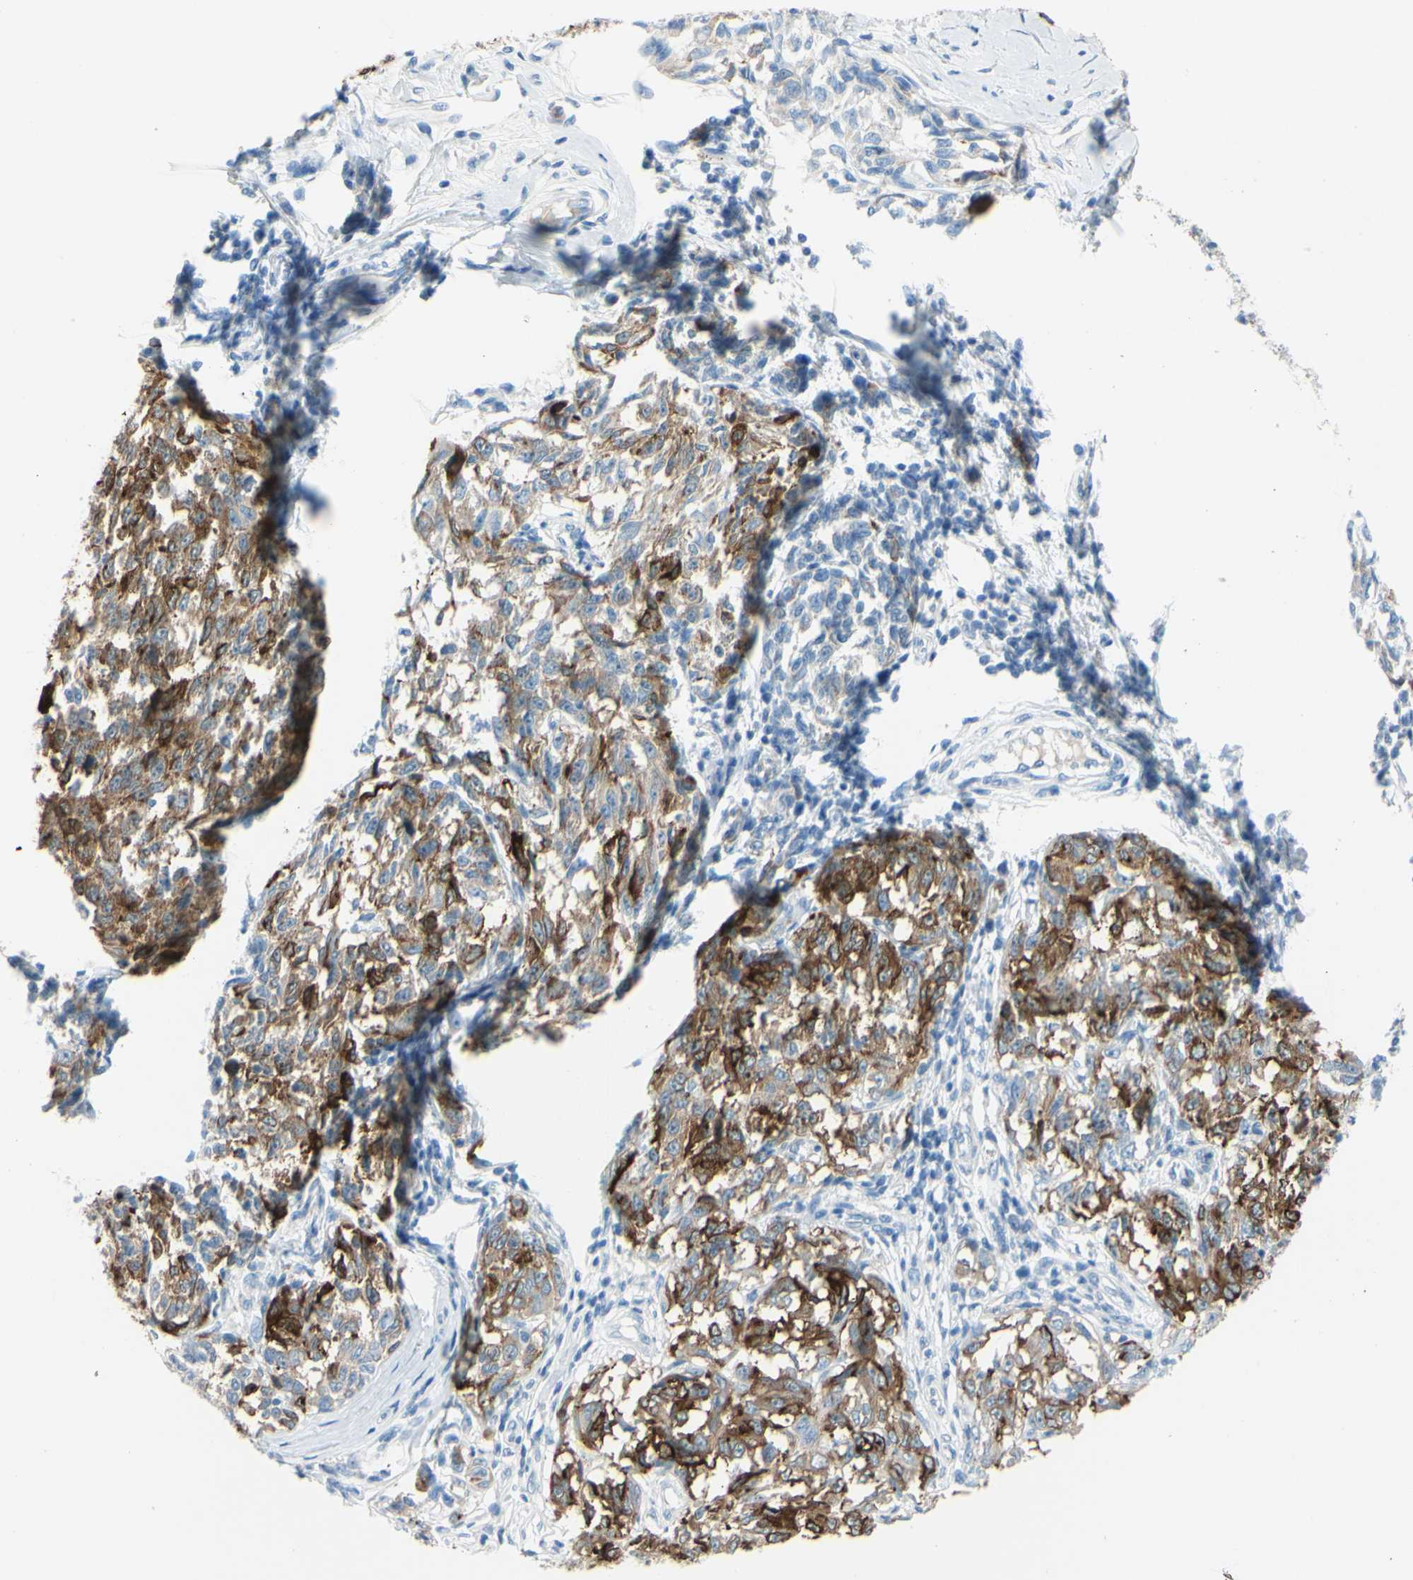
{"staining": {"intensity": "strong", "quantity": ">75%", "location": "cytoplasmic/membranous"}, "tissue": "melanoma", "cell_type": "Tumor cells", "image_type": "cancer", "snomed": [{"axis": "morphology", "description": "Malignant melanoma, NOS"}, {"axis": "topography", "description": "Skin"}], "caption": "Malignant melanoma stained with immunohistochemistry (IHC) shows strong cytoplasmic/membranous expression in approximately >75% of tumor cells.", "gene": "DCT", "patient": {"sex": "female", "age": 64}}